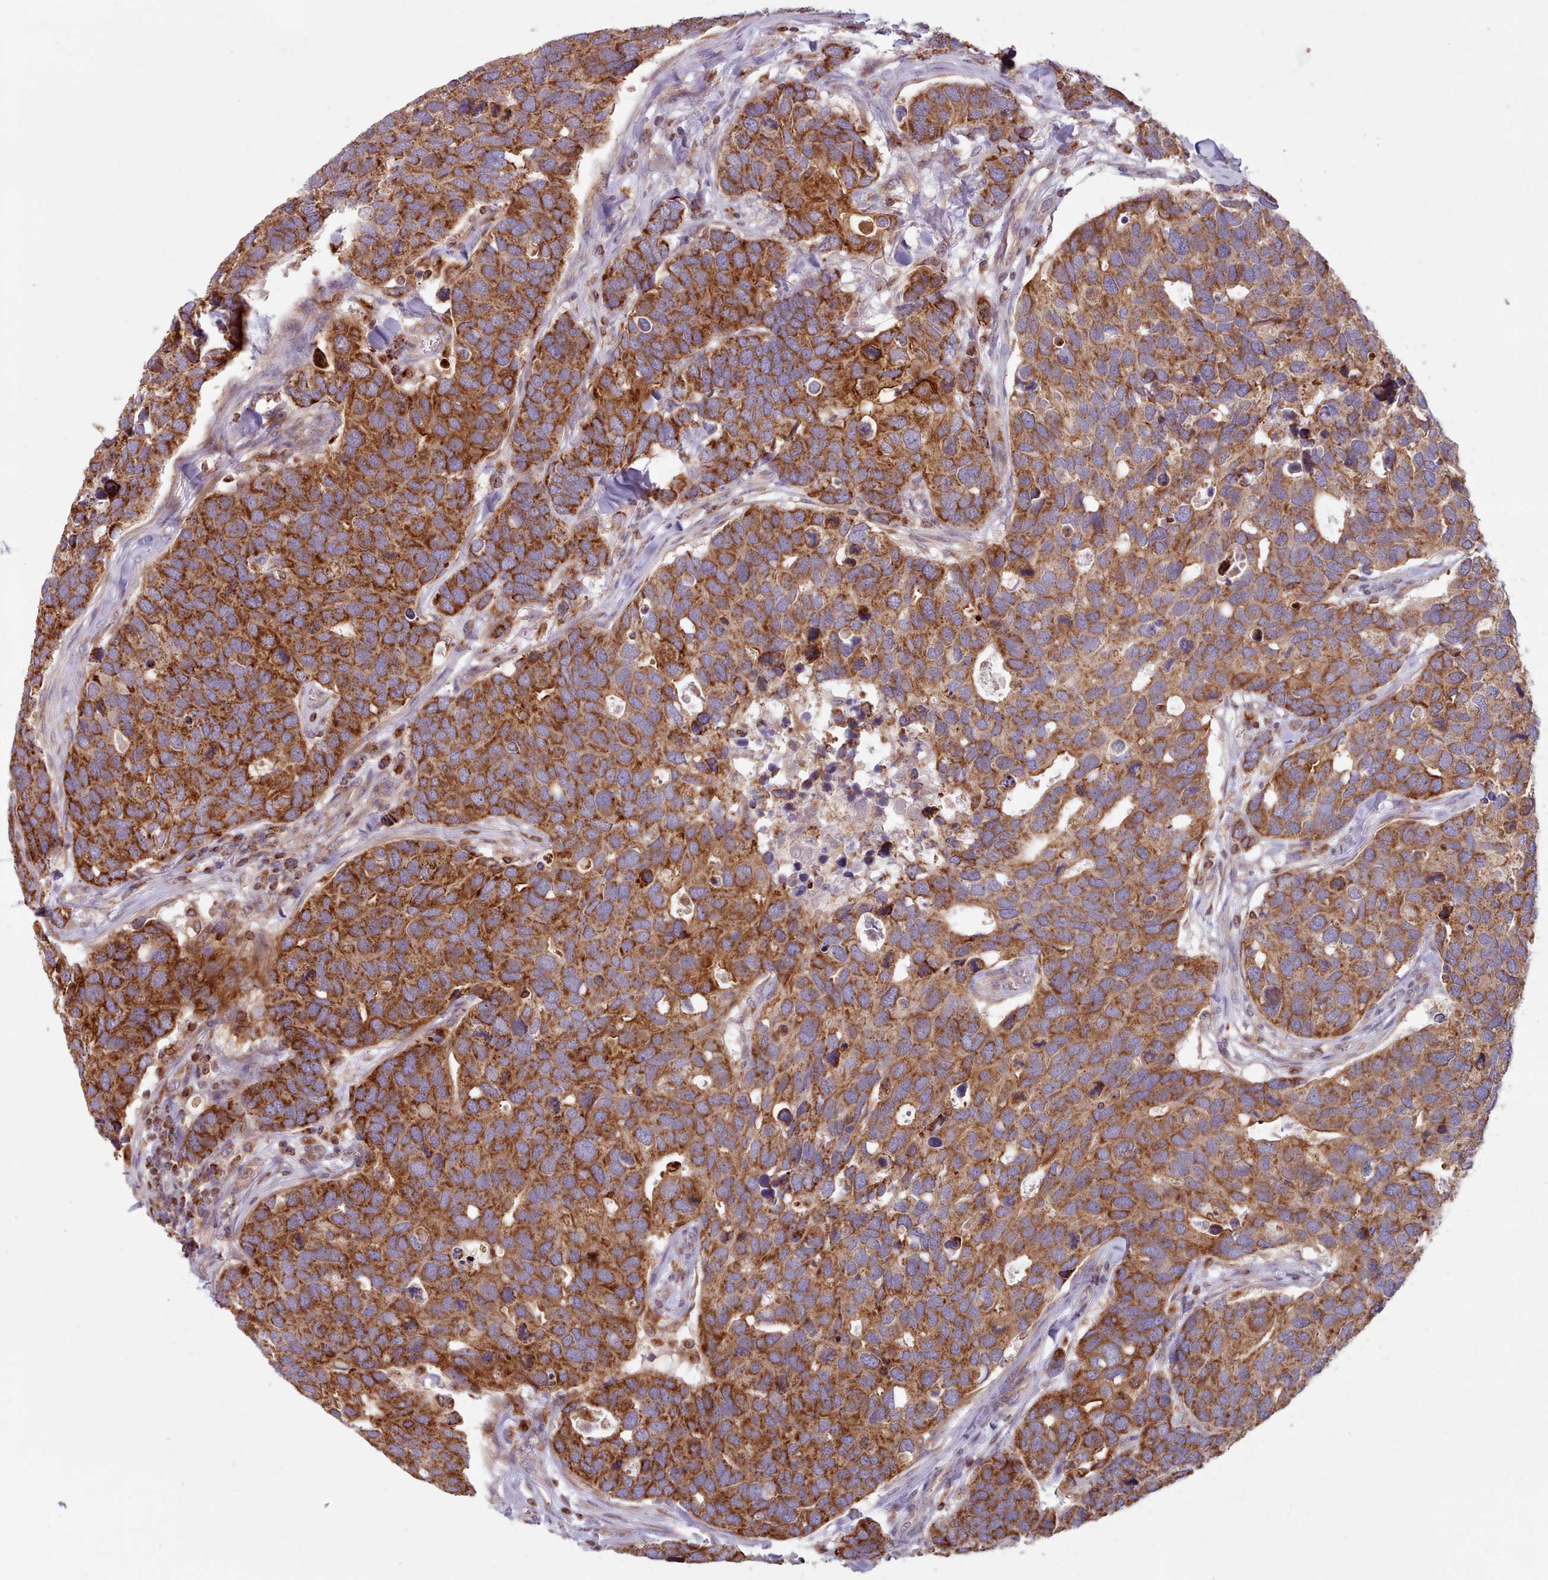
{"staining": {"intensity": "strong", "quantity": ">75%", "location": "cytoplasmic/membranous"}, "tissue": "breast cancer", "cell_type": "Tumor cells", "image_type": "cancer", "snomed": [{"axis": "morphology", "description": "Duct carcinoma"}, {"axis": "topography", "description": "Breast"}], "caption": "Immunohistochemical staining of human infiltrating ductal carcinoma (breast) displays high levels of strong cytoplasmic/membranous positivity in about >75% of tumor cells.", "gene": "CRYBG1", "patient": {"sex": "female", "age": 83}}